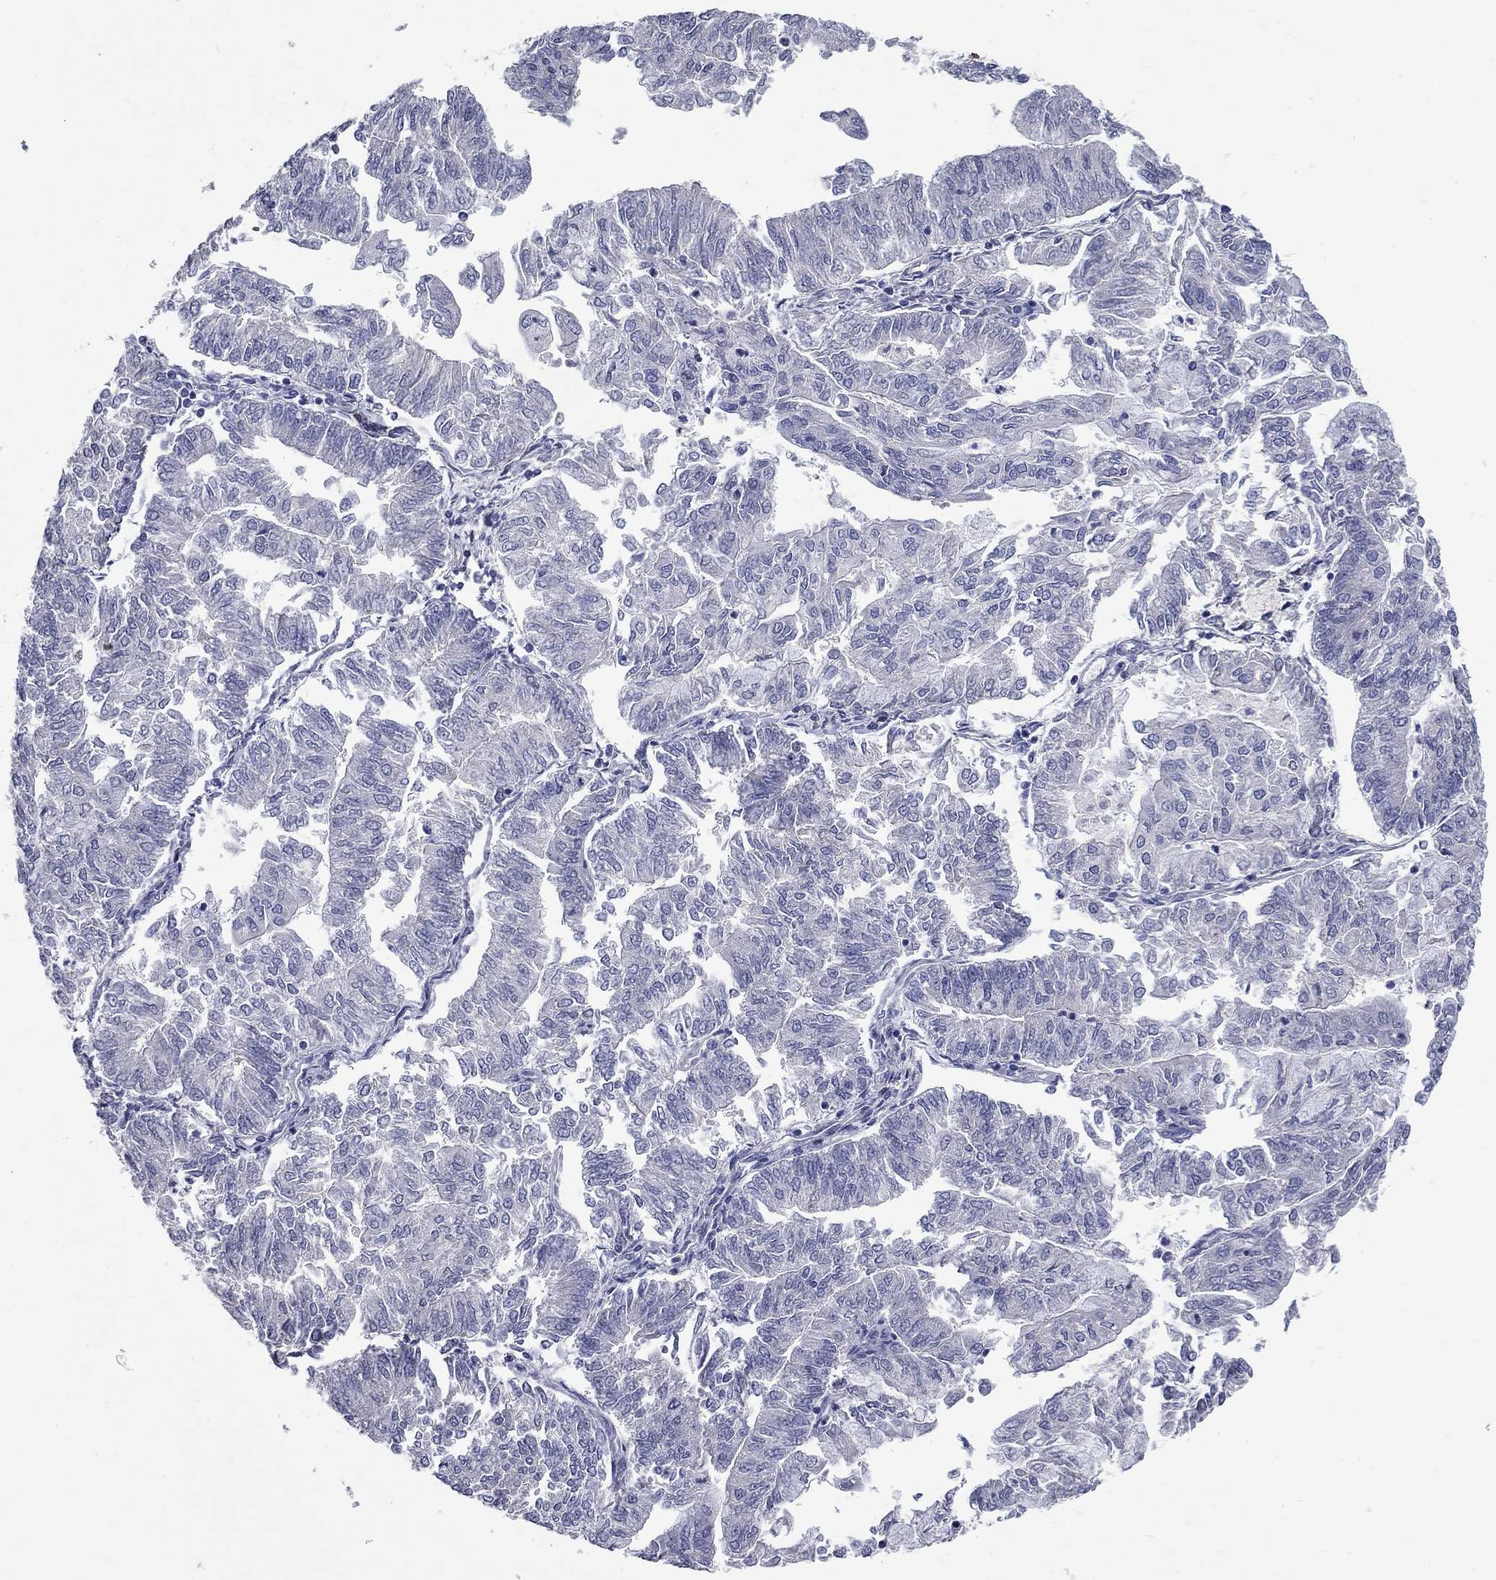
{"staining": {"intensity": "negative", "quantity": "none", "location": "none"}, "tissue": "endometrial cancer", "cell_type": "Tumor cells", "image_type": "cancer", "snomed": [{"axis": "morphology", "description": "Adenocarcinoma, NOS"}, {"axis": "topography", "description": "Endometrium"}], "caption": "Human endometrial adenocarcinoma stained for a protein using immunohistochemistry (IHC) exhibits no positivity in tumor cells.", "gene": "UNC119B", "patient": {"sex": "female", "age": 59}}